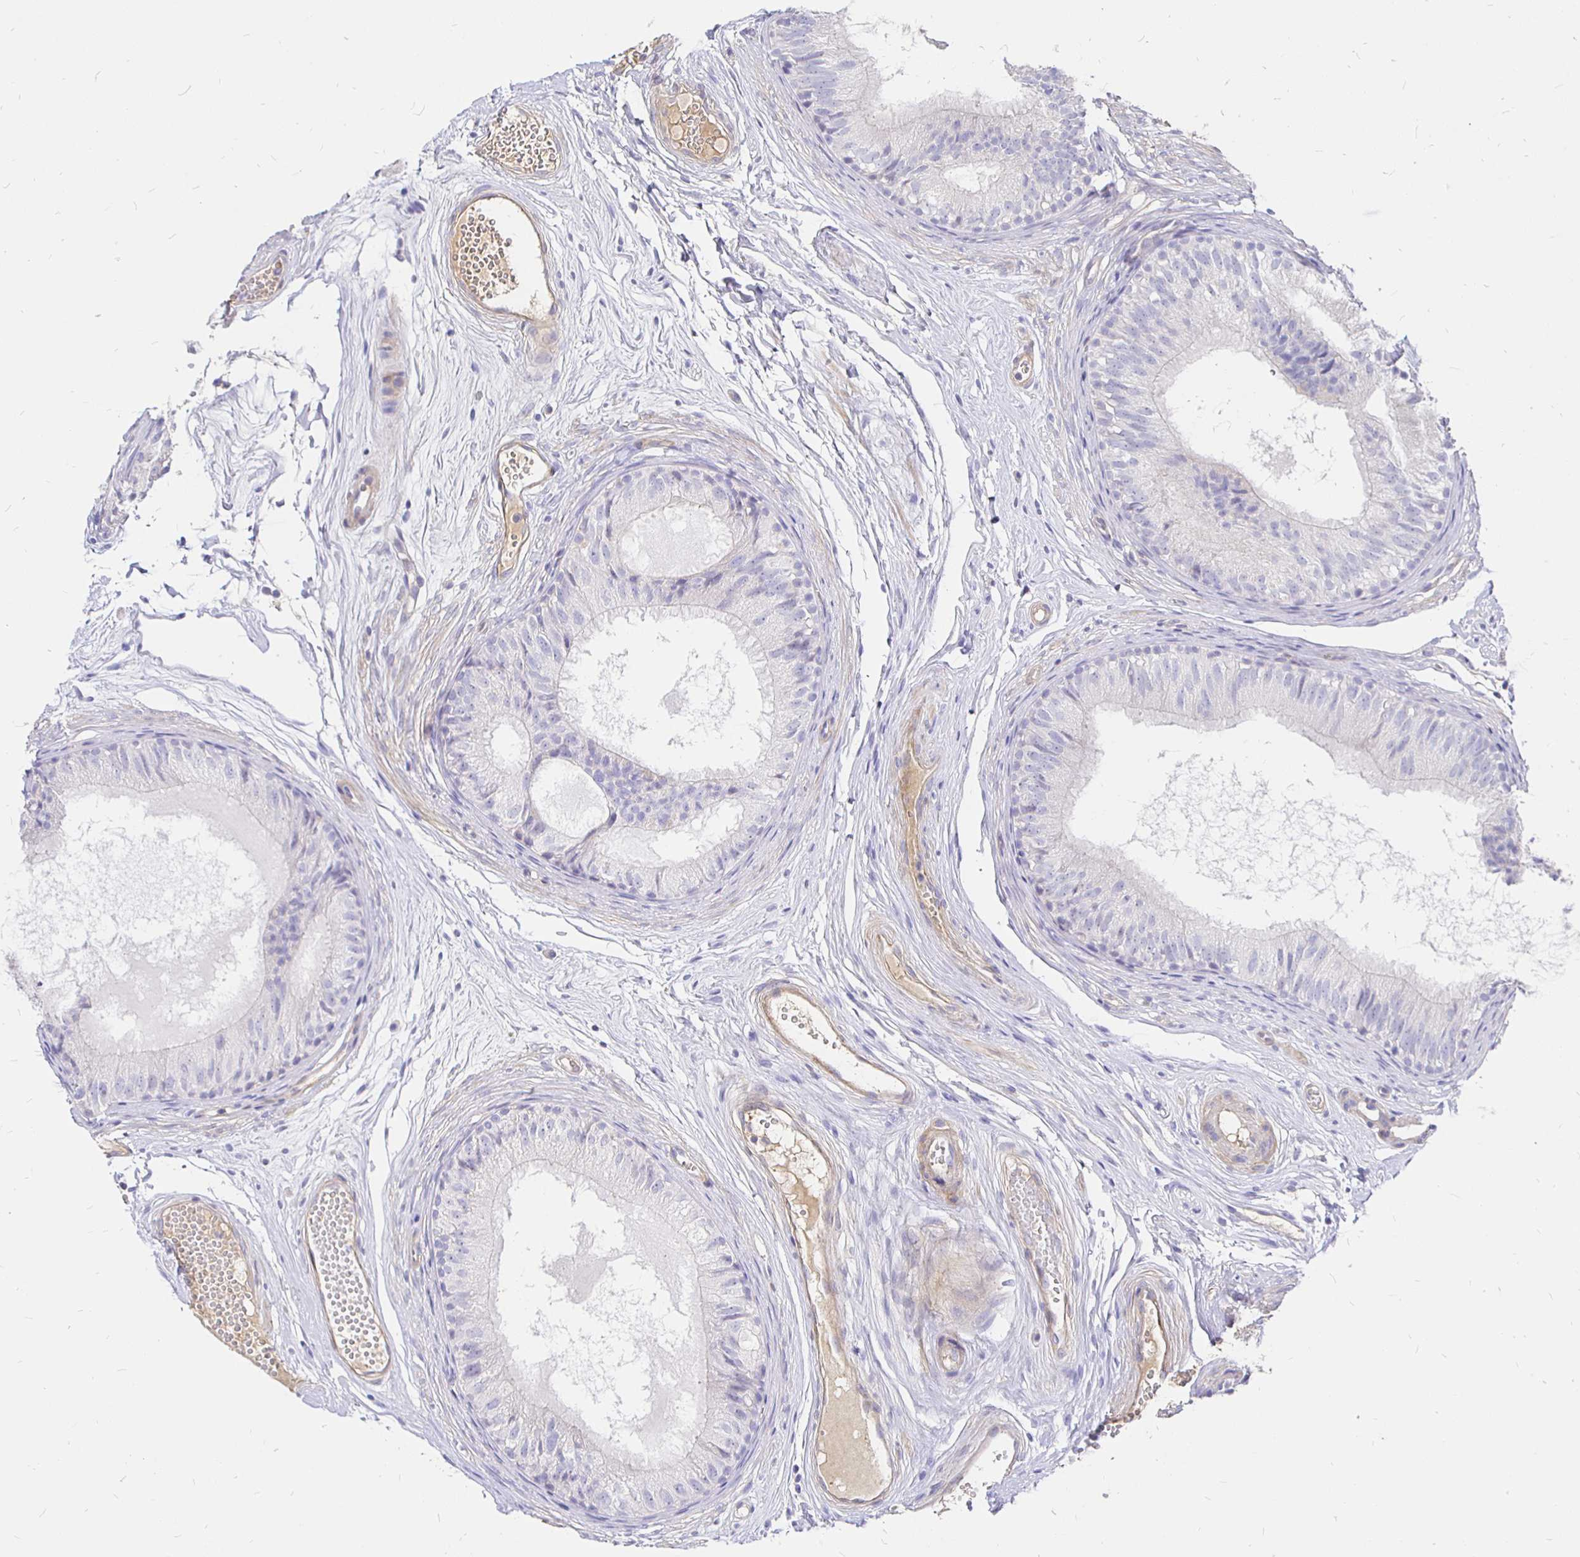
{"staining": {"intensity": "negative", "quantity": "none", "location": "none"}, "tissue": "epididymis", "cell_type": "Glandular cells", "image_type": "normal", "snomed": [{"axis": "morphology", "description": "Normal tissue, NOS"}, {"axis": "morphology", "description": "Seminoma, NOS"}, {"axis": "topography", "description": "Testis"}, {"axis": "topography", "description": "Epididymis"}], "caption": "Immunohistochemistry (IHC) photomicrograph of unremarkable epididymis stained for a protein (brown), which exhibits no positivity in glandular cells.", "gene": "PALM2AKAP2", "patient": {"sex": "male", "age": 34}}